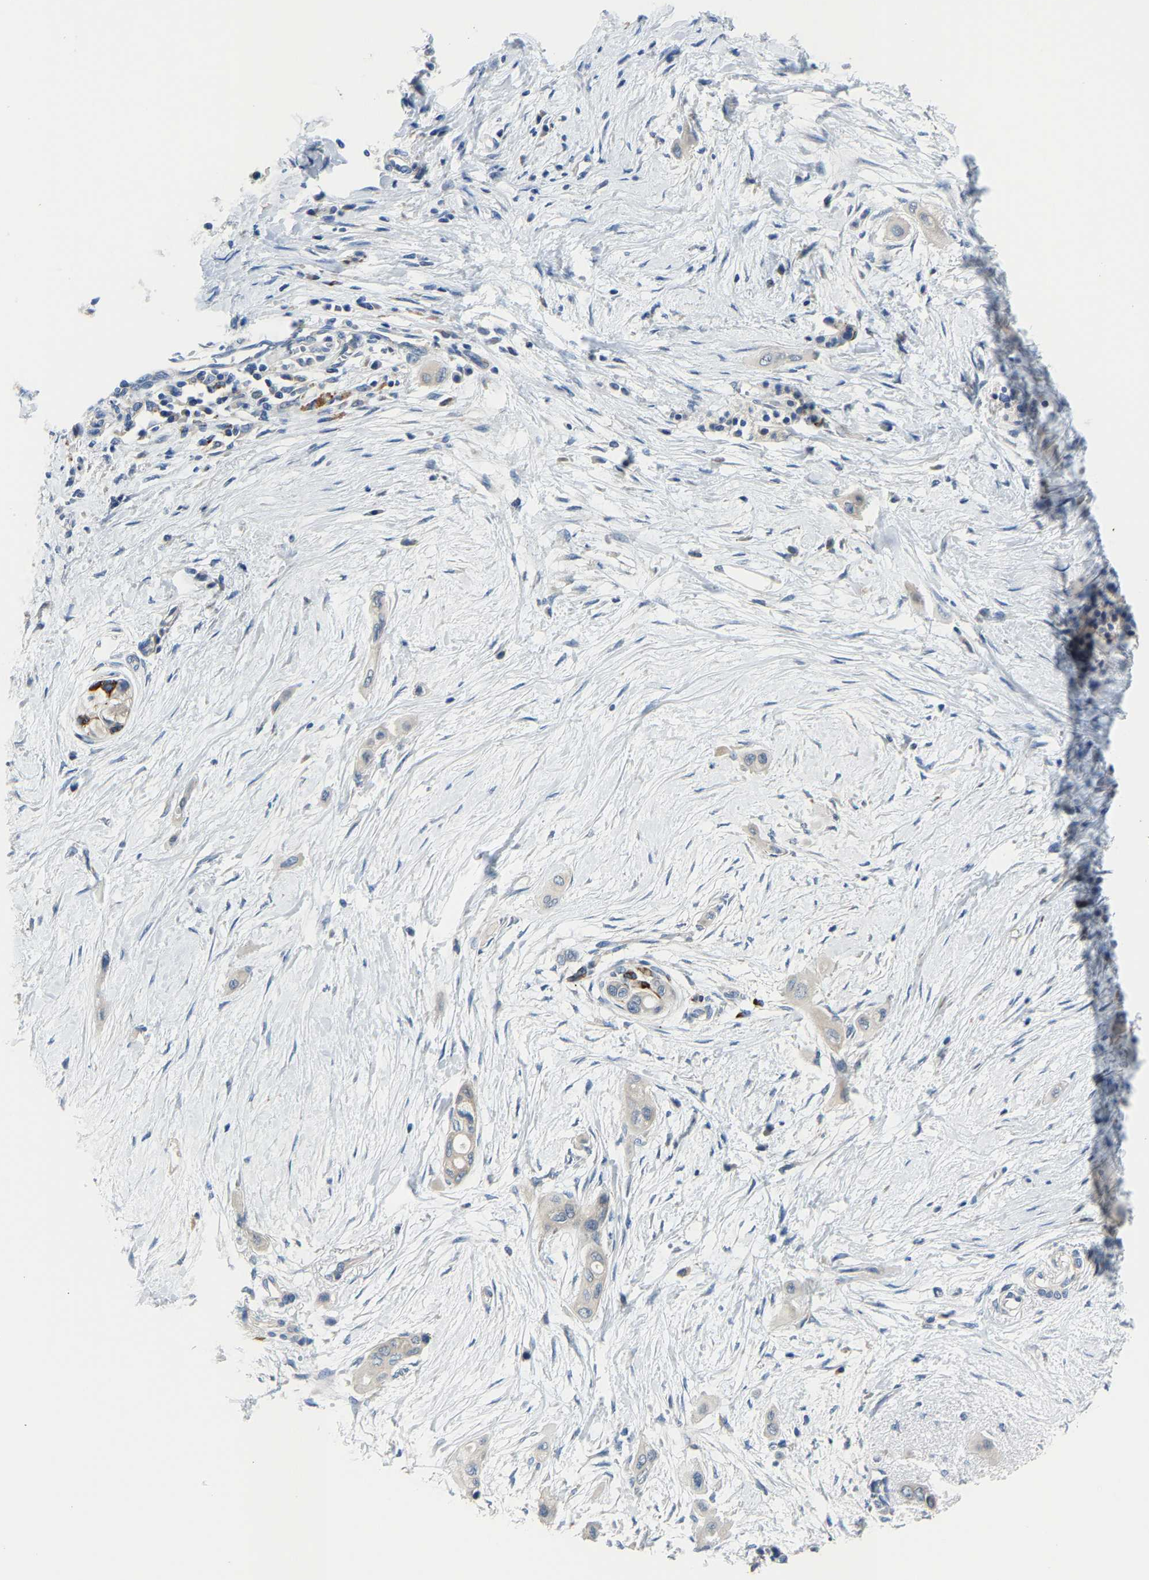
{"staining": {"intensity": "negative", "quantity": "none", "location": "none"}, "tissue": "pancreatic cancer", "cell_type": "Tumor cells", "image_type": "cancer", "snomed": [{"axis": "morphology", "description": "Adenocarcinoma, NOS"}, {"axis": "topography", "description": "Pancreas"}], "caption": "Immunohistochemistry (IHC) micrograph of human adenocarcinoma (pancreatic) stained for a protein (brown), which shows no staining in tumor cells.", "gene": "AGK", "patient": {"sex": "male", "age": 59}}